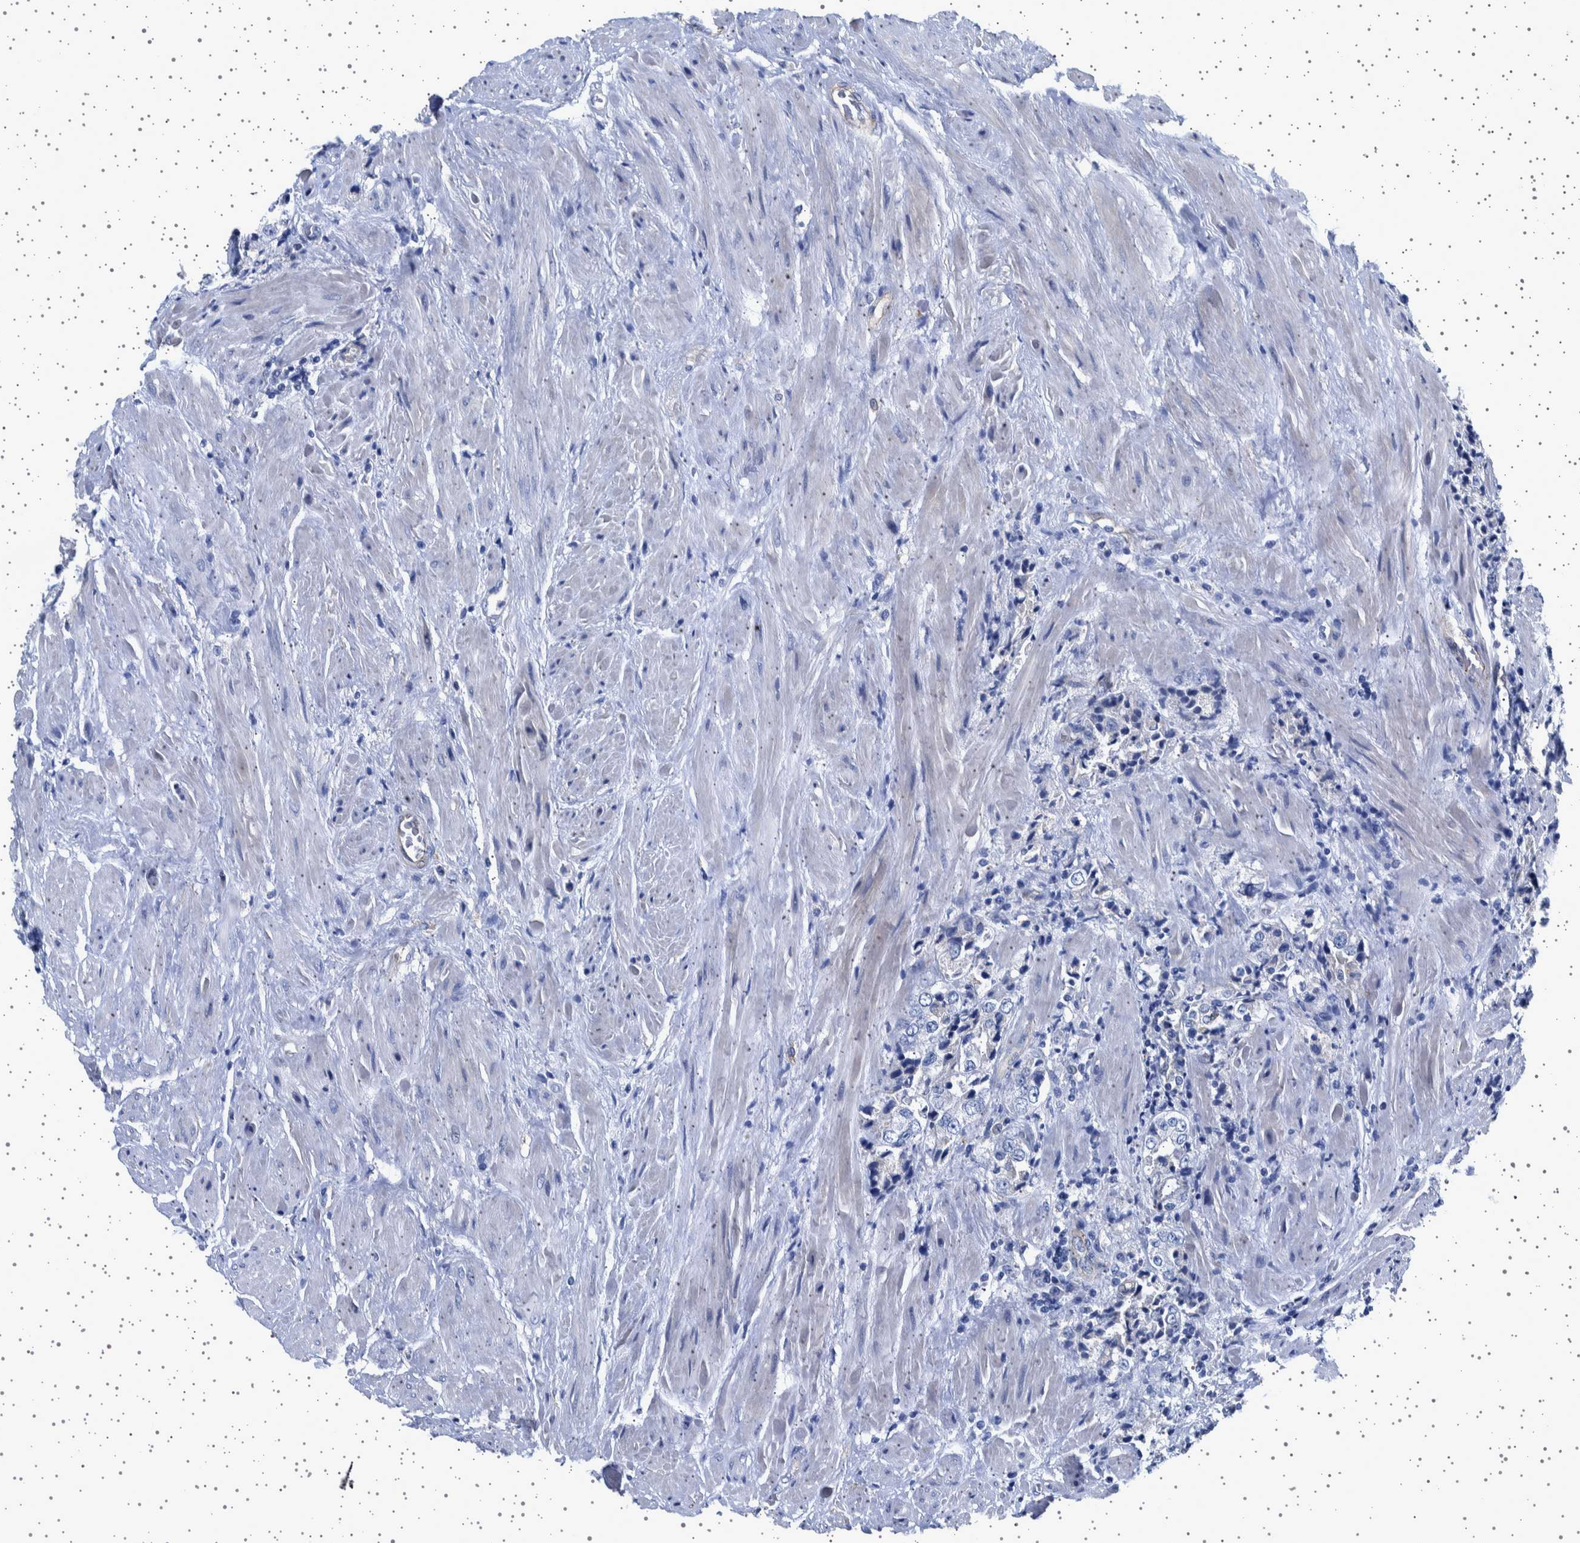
{"staining": {"intensity": "negative", "quantity": "none", "location": "none"}, "tissue": "prostate cancer", "cell_type": "Tumor cells", "image_type": "cancer", "snomed": [{"axis": "morphology", "description": "Adenocarcinoma, High grade"}, {"axis": "topography", "description": "Prostate"}], "caption": "Immunohistochemistry (IHC) micrograph of human prostate cancer (adenocarcinoma (high-grade)) stained for a protein (brown), which displays no positivity in tumor cells. Nuclei are stained in blue.", "gene": "SEPTIN4", "patient": {"sex": "male", "age": 61}}